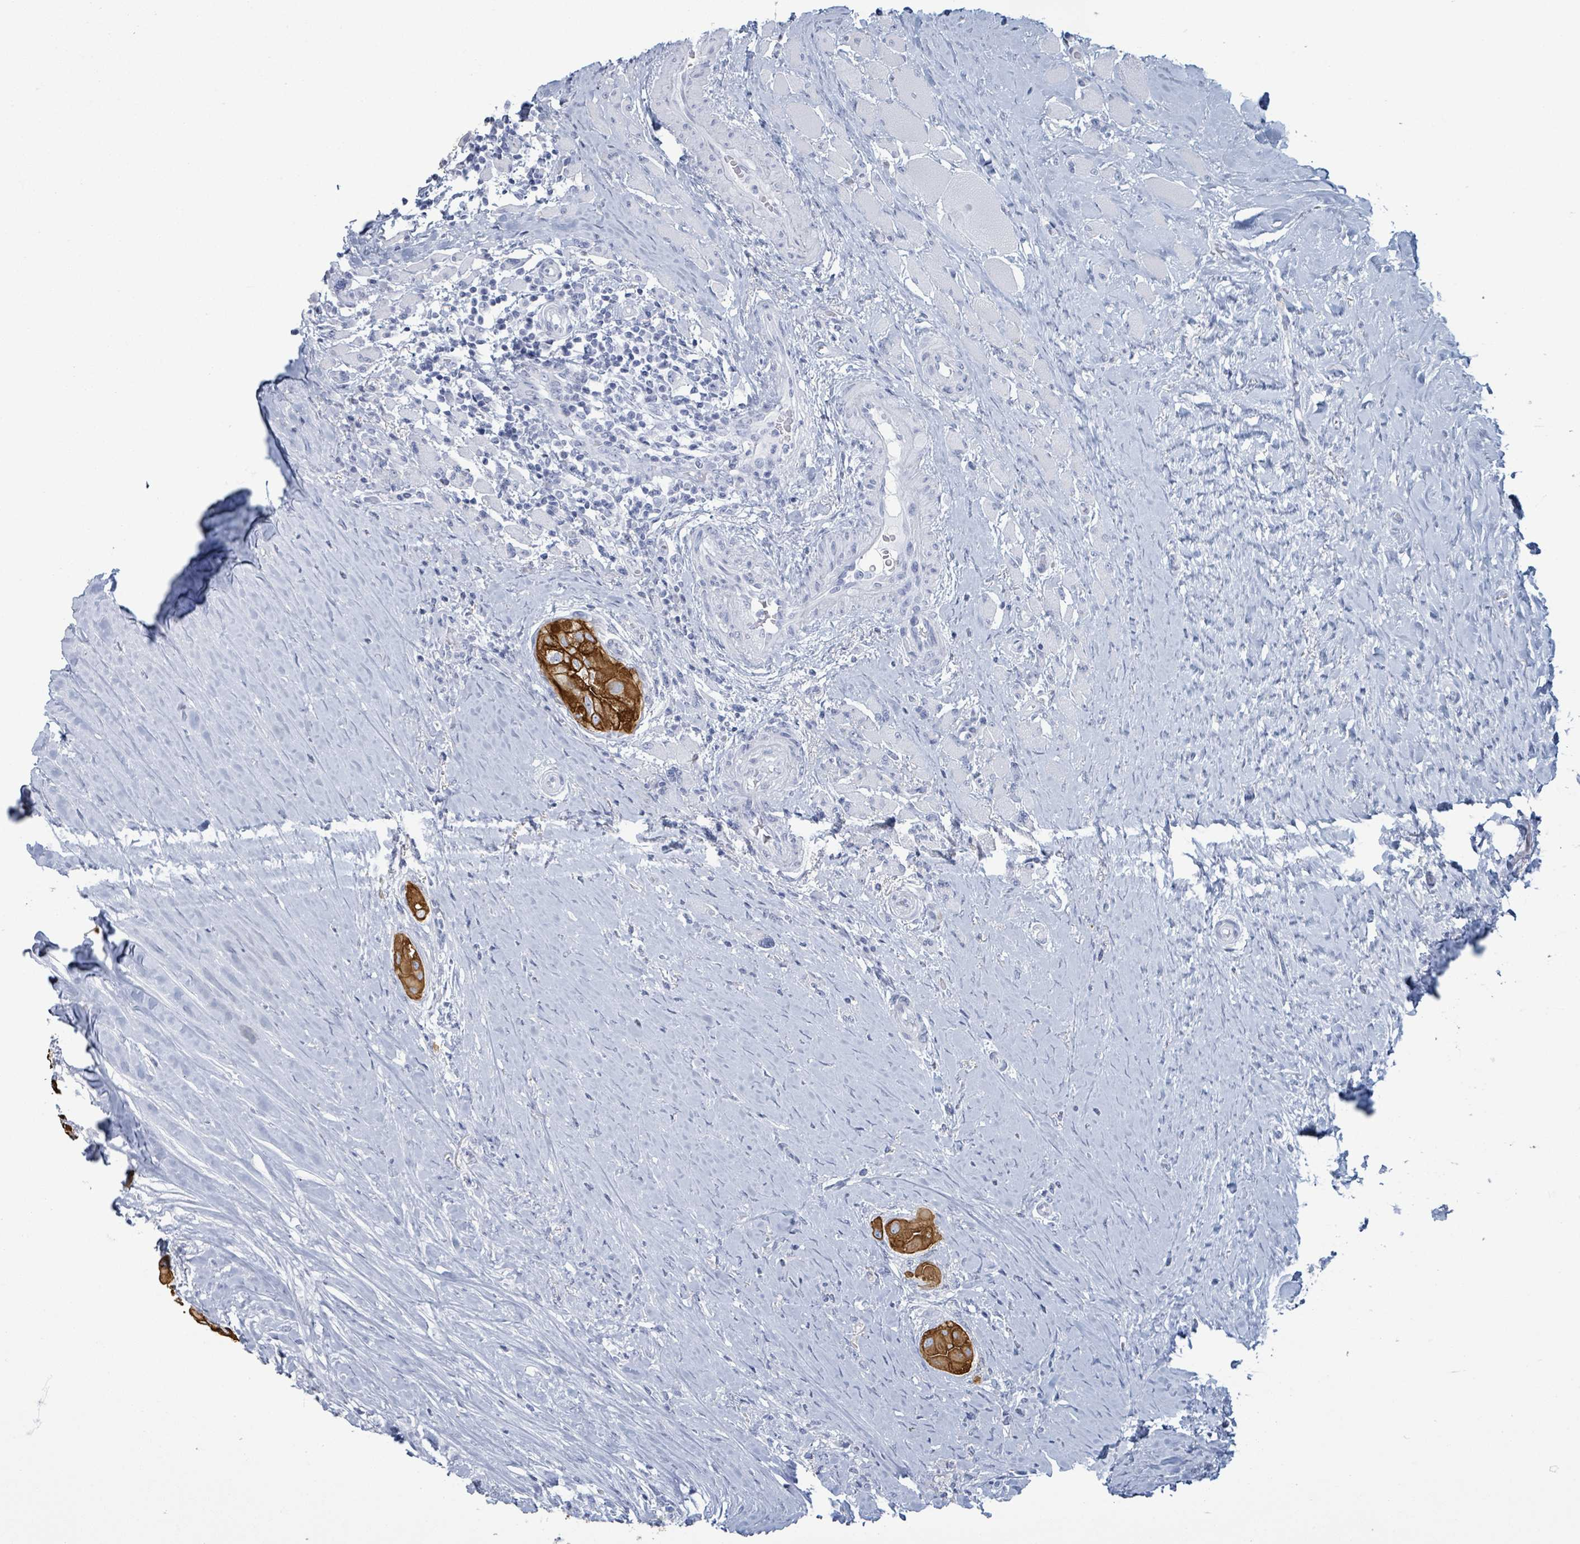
{"staining": {"intensity": "strong", "quantity": ">75%", "location": "cytoplasmic/membranous"}, "tissue": "thyroid cancer", "cell_type": "Tumor cells", "image_type": "cancer", "snomed": [{"axis": "morphology", "description": "Papillary adenocarcinoma, NOS"}, {"axis": "topography", "description": "Thyroid gland"}], "caption": "The immunohistochemical stain highlights strong cytoplasmic/membranous expression in tumor cells of papillary adenocarcinoma (thyroid) tissue. The staining is performed using DAB (3,3'-diaminobenzidine) brown chromogen to label protein expression. The nuclei are counter-stained blue using hematoxylin.", "gene": "KRT8", "patient": {"sex": "female", "age": 59}}